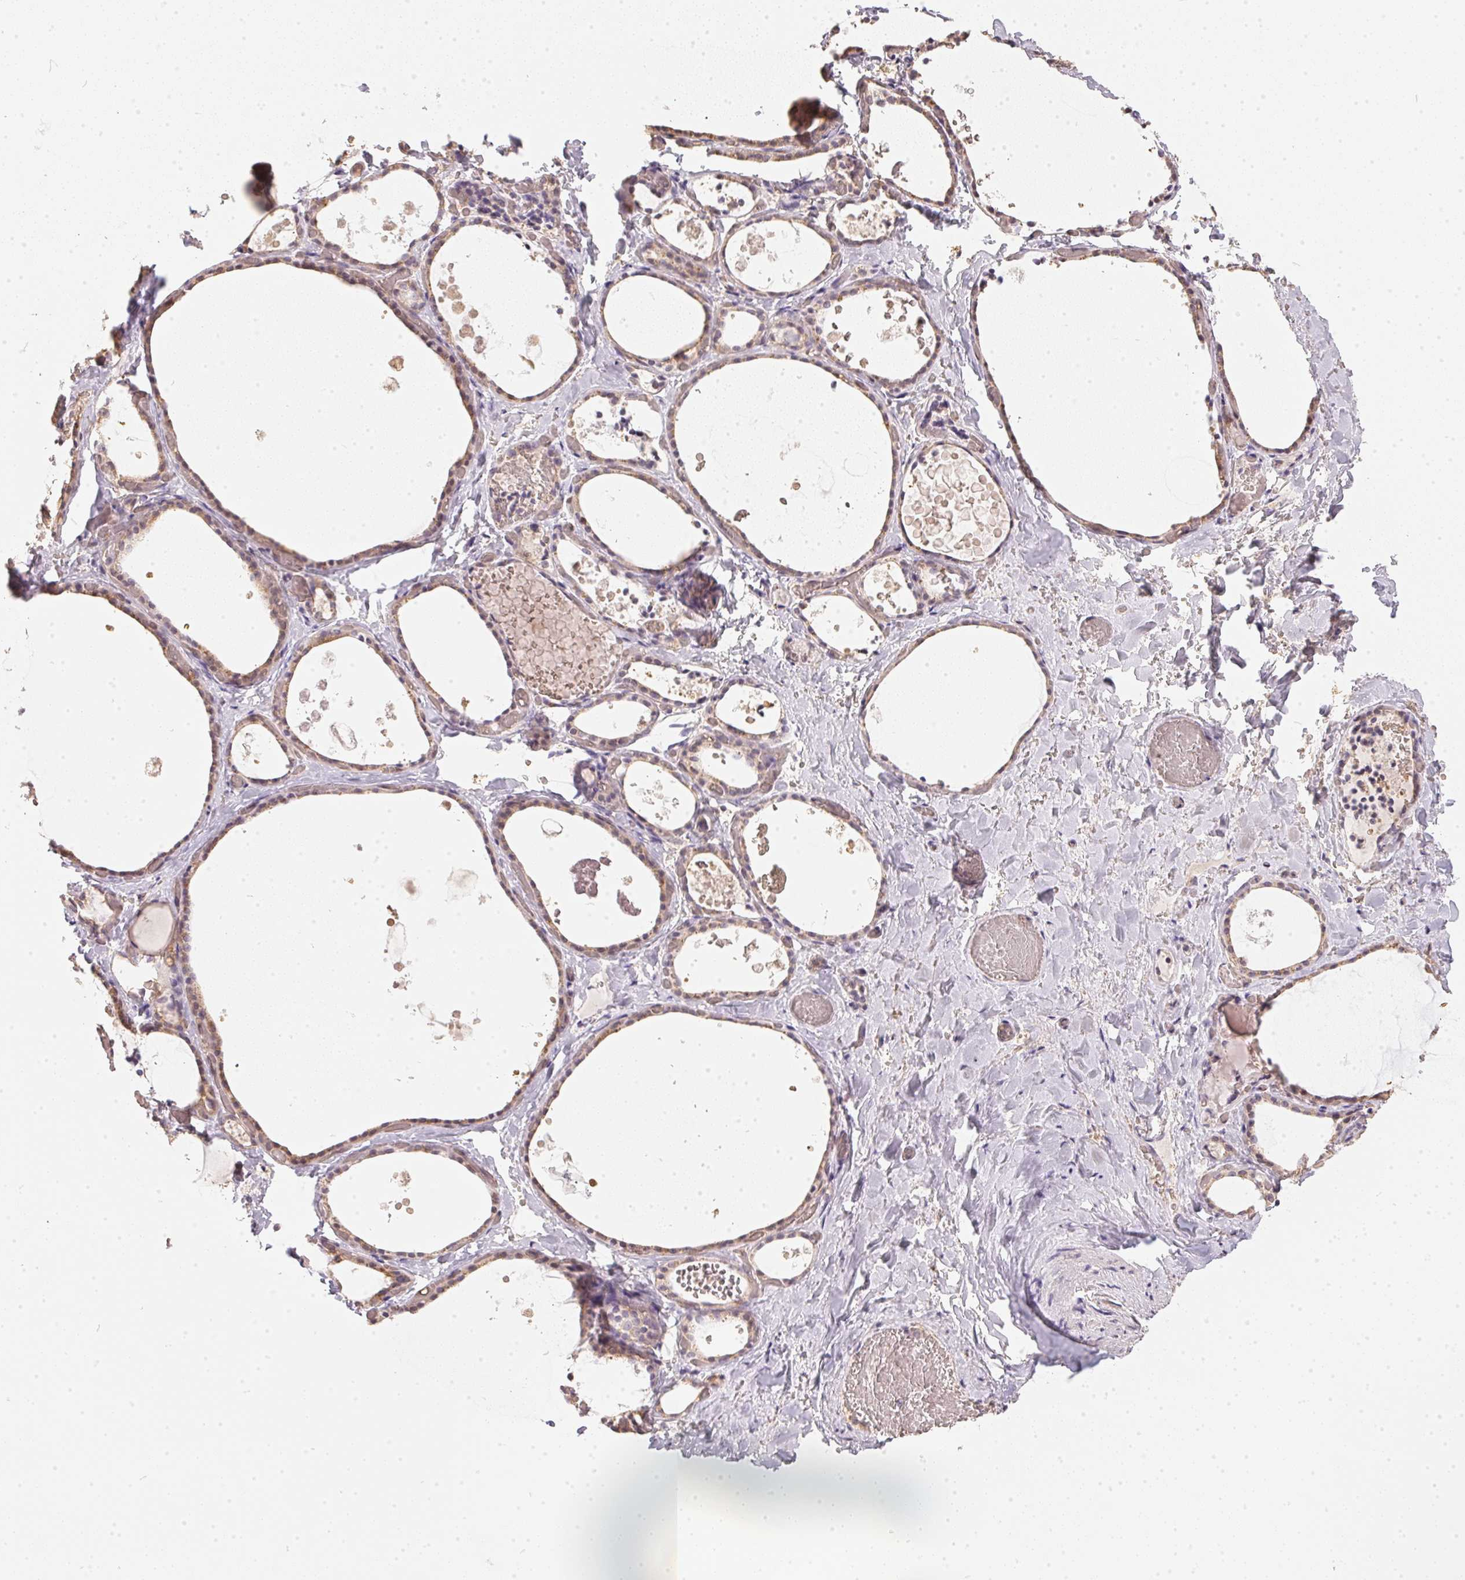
{"staining": {"intensity": "weak", "quantity": "25%-75%", "location": "cytoplasmic/membranous"}, "tissue": "thyroid gland", "cell_type": "Glandular cells", "image_type": "normal", "snomed": [{"axis": "morphology", "description": "Normal tissue, NOS"}, {"axis": "topography", "description": "Thyroid gland"}], "caption": "This is an image of immunohistochemistry staining of normal thyroid gland, which shows weak expression in the cytoplasmic/membranous of glandular cells.", "gene": "BLMH", "patient": {"sex": "female", "age": 56}}